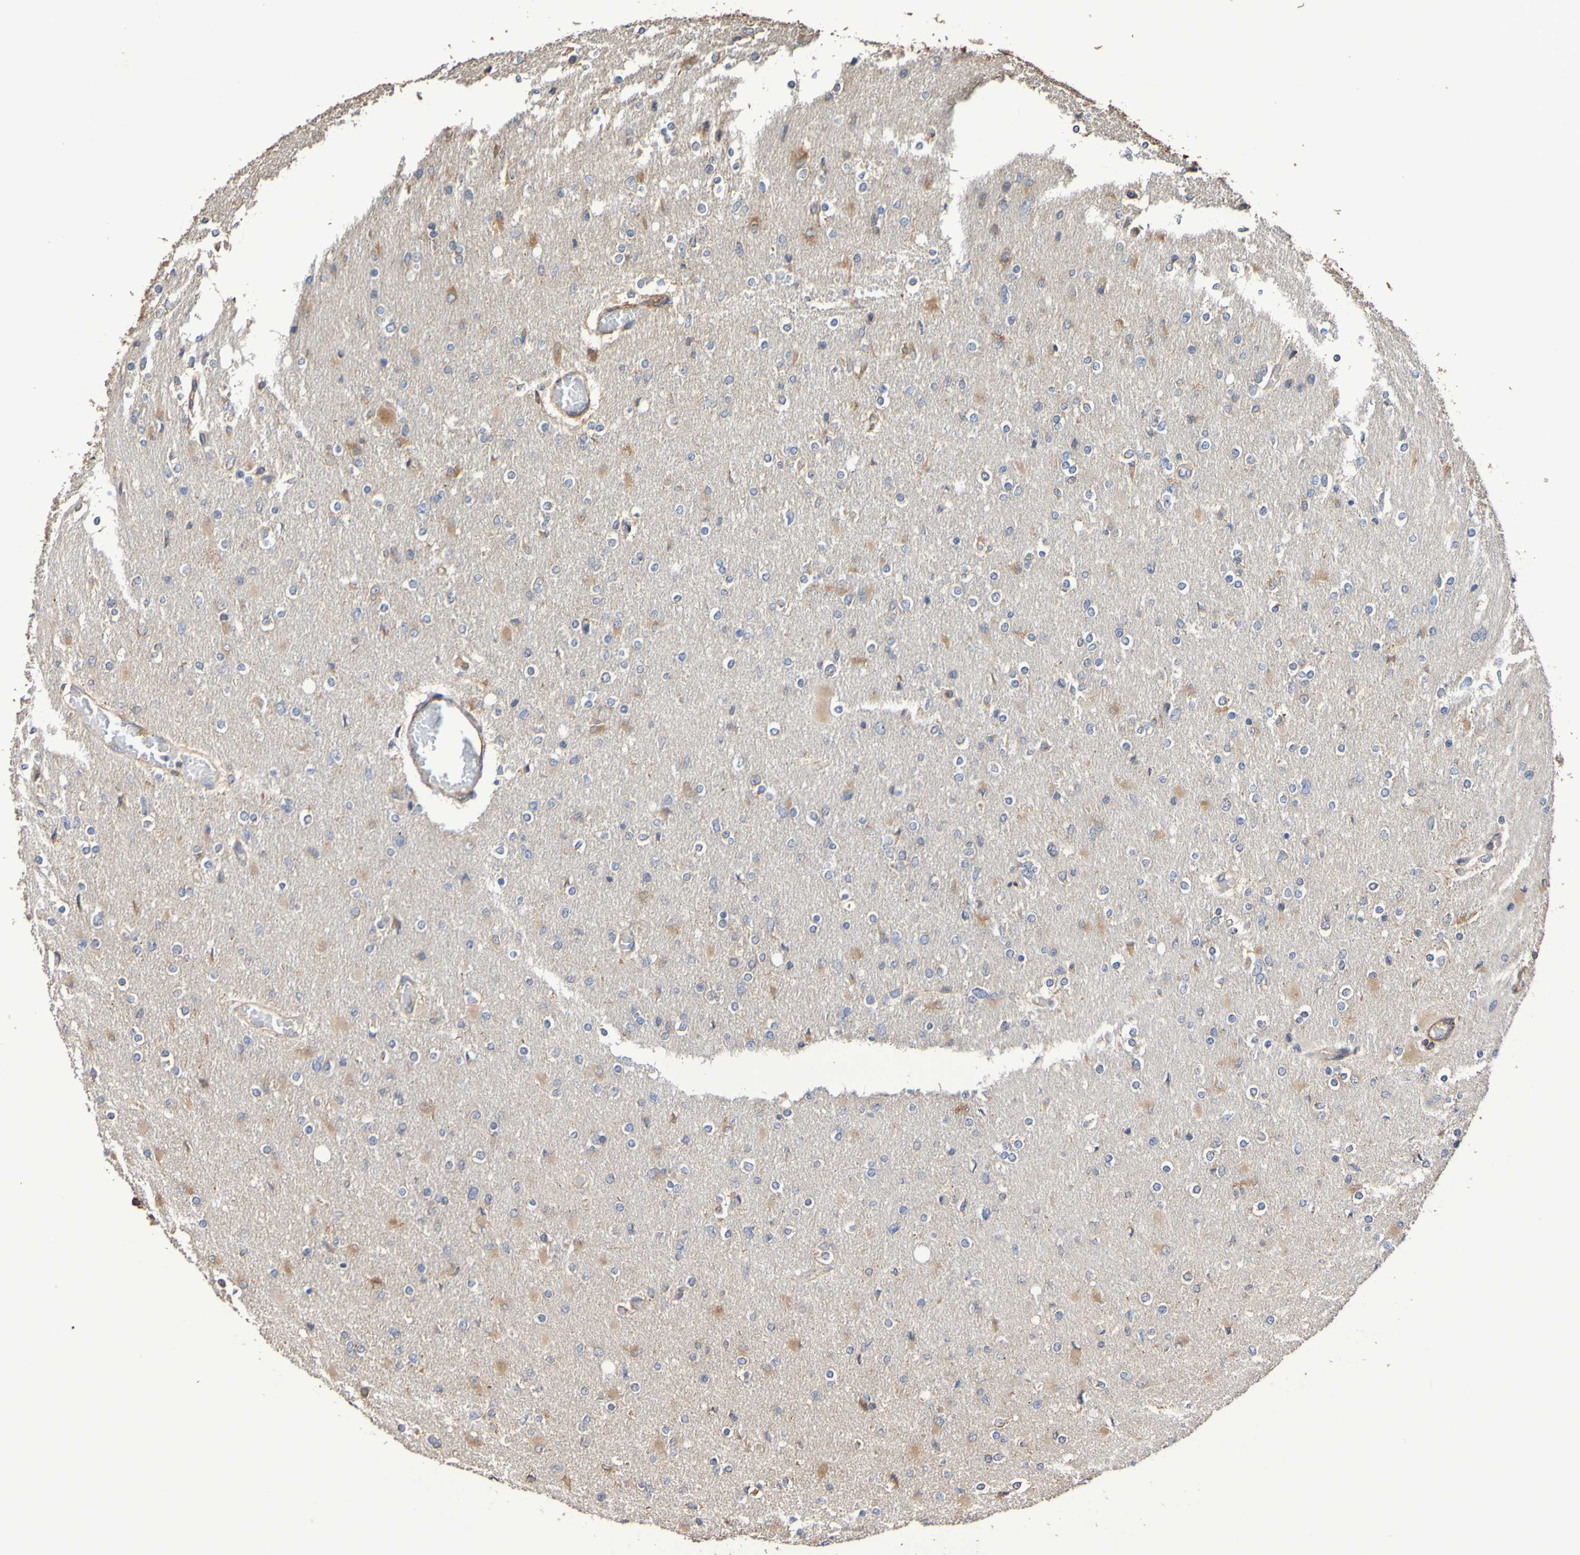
{"staining": {"intensity": "weak", "quantity": "25%-75%", "location": "cytoplasmic/membranous"}, "tissue": "glioma", "cell_type": "Tumor cells", "image_type": "cancer", "snomed": [{"axis": "morphology", "description": "Glioma, malignant, High grade"}, {"axis": "topography", "description": "Cerebral cortex"}], "caption": "Protein staining displays weak cytoplasmic/membranous positivity in approximately 25%-75% of tumor cells in malignant glioma (high-grade). (Stains: DAB in brown, nuclei in blue, Microscopy: brightfield microscopy at high magnification).", "gene": "RAB11A", "patient": {"sex": "female", "age": 36}}